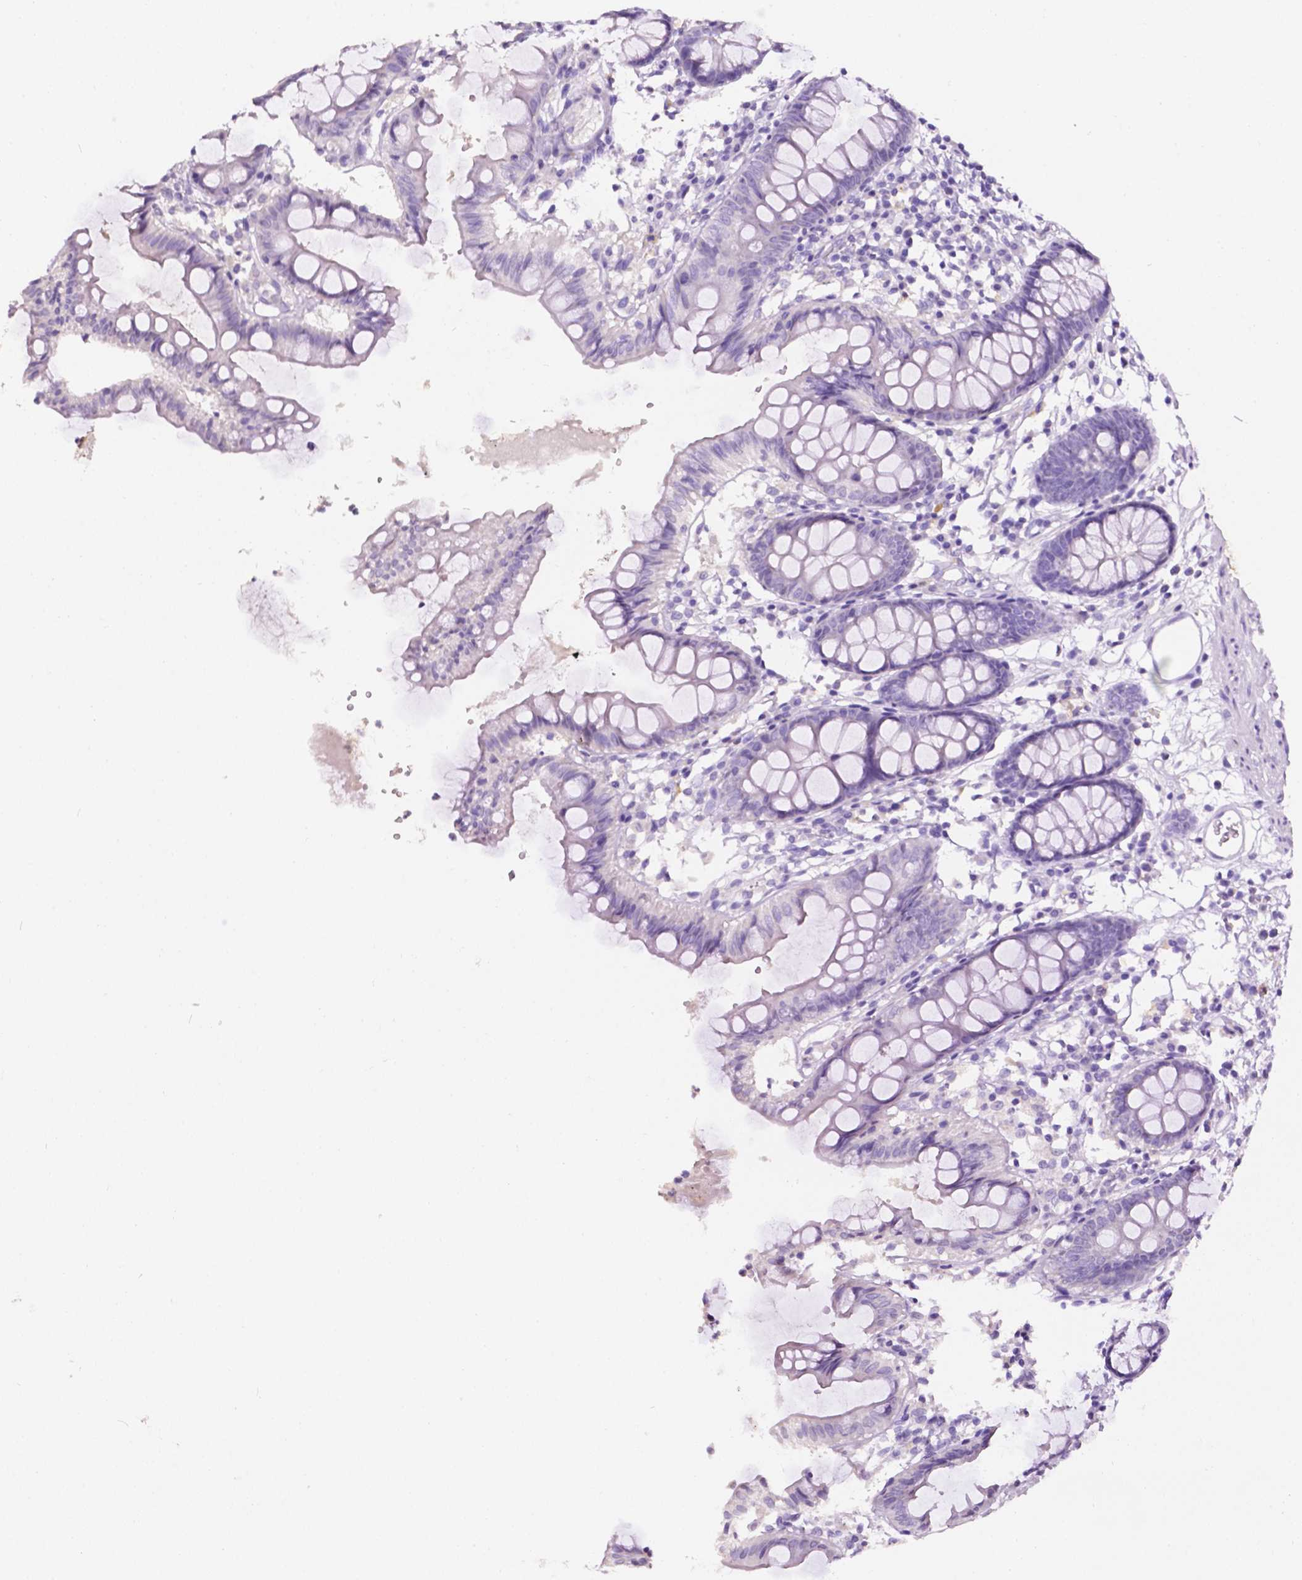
{"staining": {"intensity": "negative", "quantity": "none", "location": "none"}, "tissue": "colon", "cell_type": "Endothelial cells", "image_type": "normal", "snomed": [{"axis": "morphology", "description": "Normal tissue, NOS"}, {"axis": "topography", "description": "Colon"}], "caption": "This is a image of IHC staining of unremarkable colon, which shows no staining in endothelial cells. (Brightfield microscopy of DAB immunohistochemistry at high magnification).", "gene": "TACSTD2", "patient": {"sex": "female", "age": 84}}